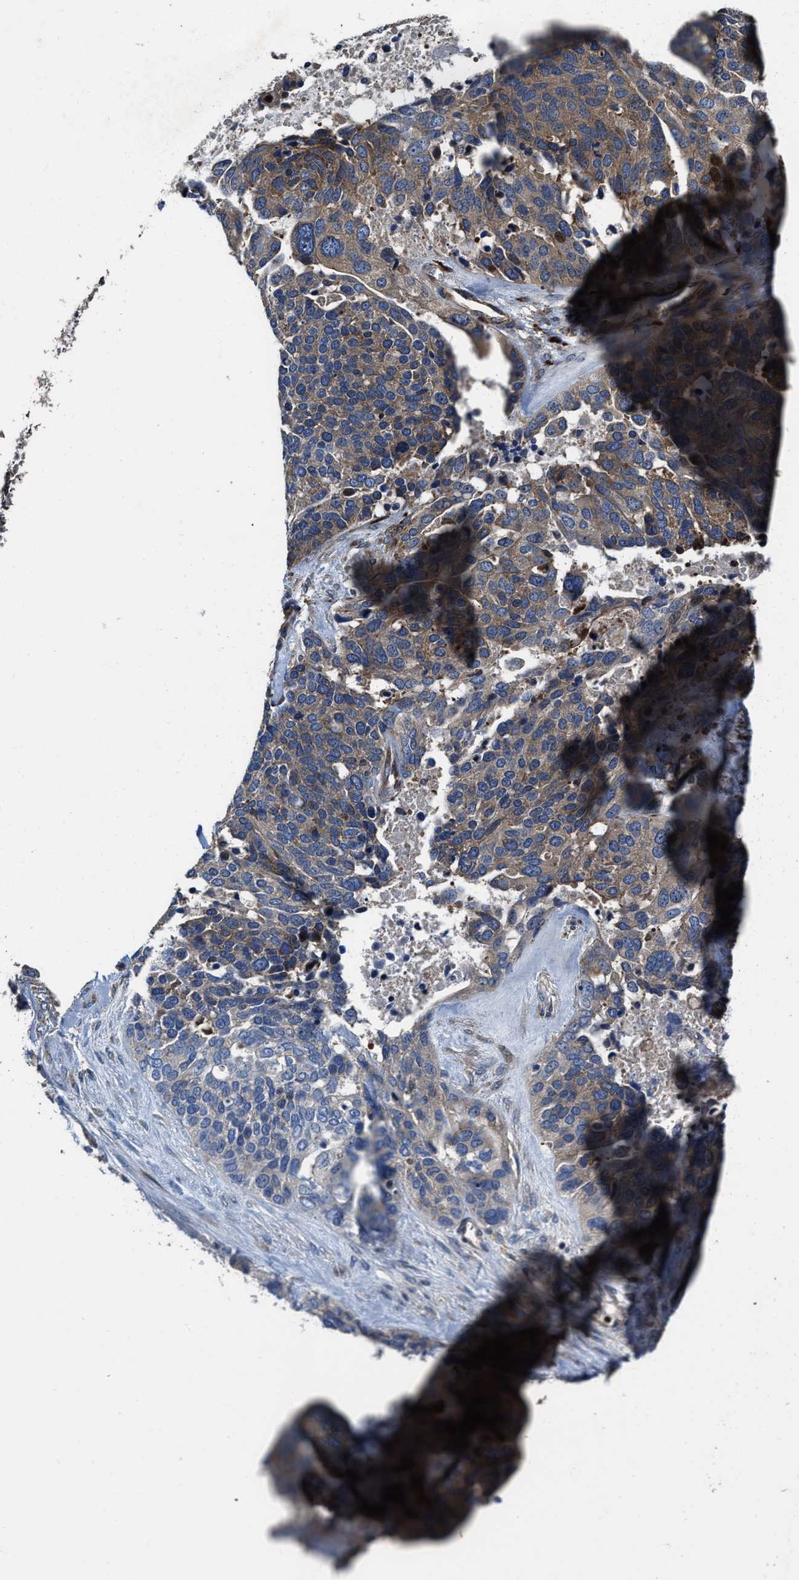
{"staining": {"intensity": "weak", "quantity": "25%-75%", "location": "cytoplasmic/membranous"}, "tissue": "ovarian cancer", "cell_type": "Tumor cells", "image_type": "cancer", "snomed": [{"axis": "morphology", "description": "Cystadenocarcinoma, serous, NOS"}, {"axis": "topography", "description": "Ovary"}], "caption": "Ovarian serous cystadenocarcinoma stained with DAB (3,3'-diaminobenzidine) immunohistochemistry shows low levels of weak cytoplasmic/membranous staining in approximately 25%-75% of tumor cells.", "gene": "PTAR1", "patient": {"sex": "female", "age": 44}}